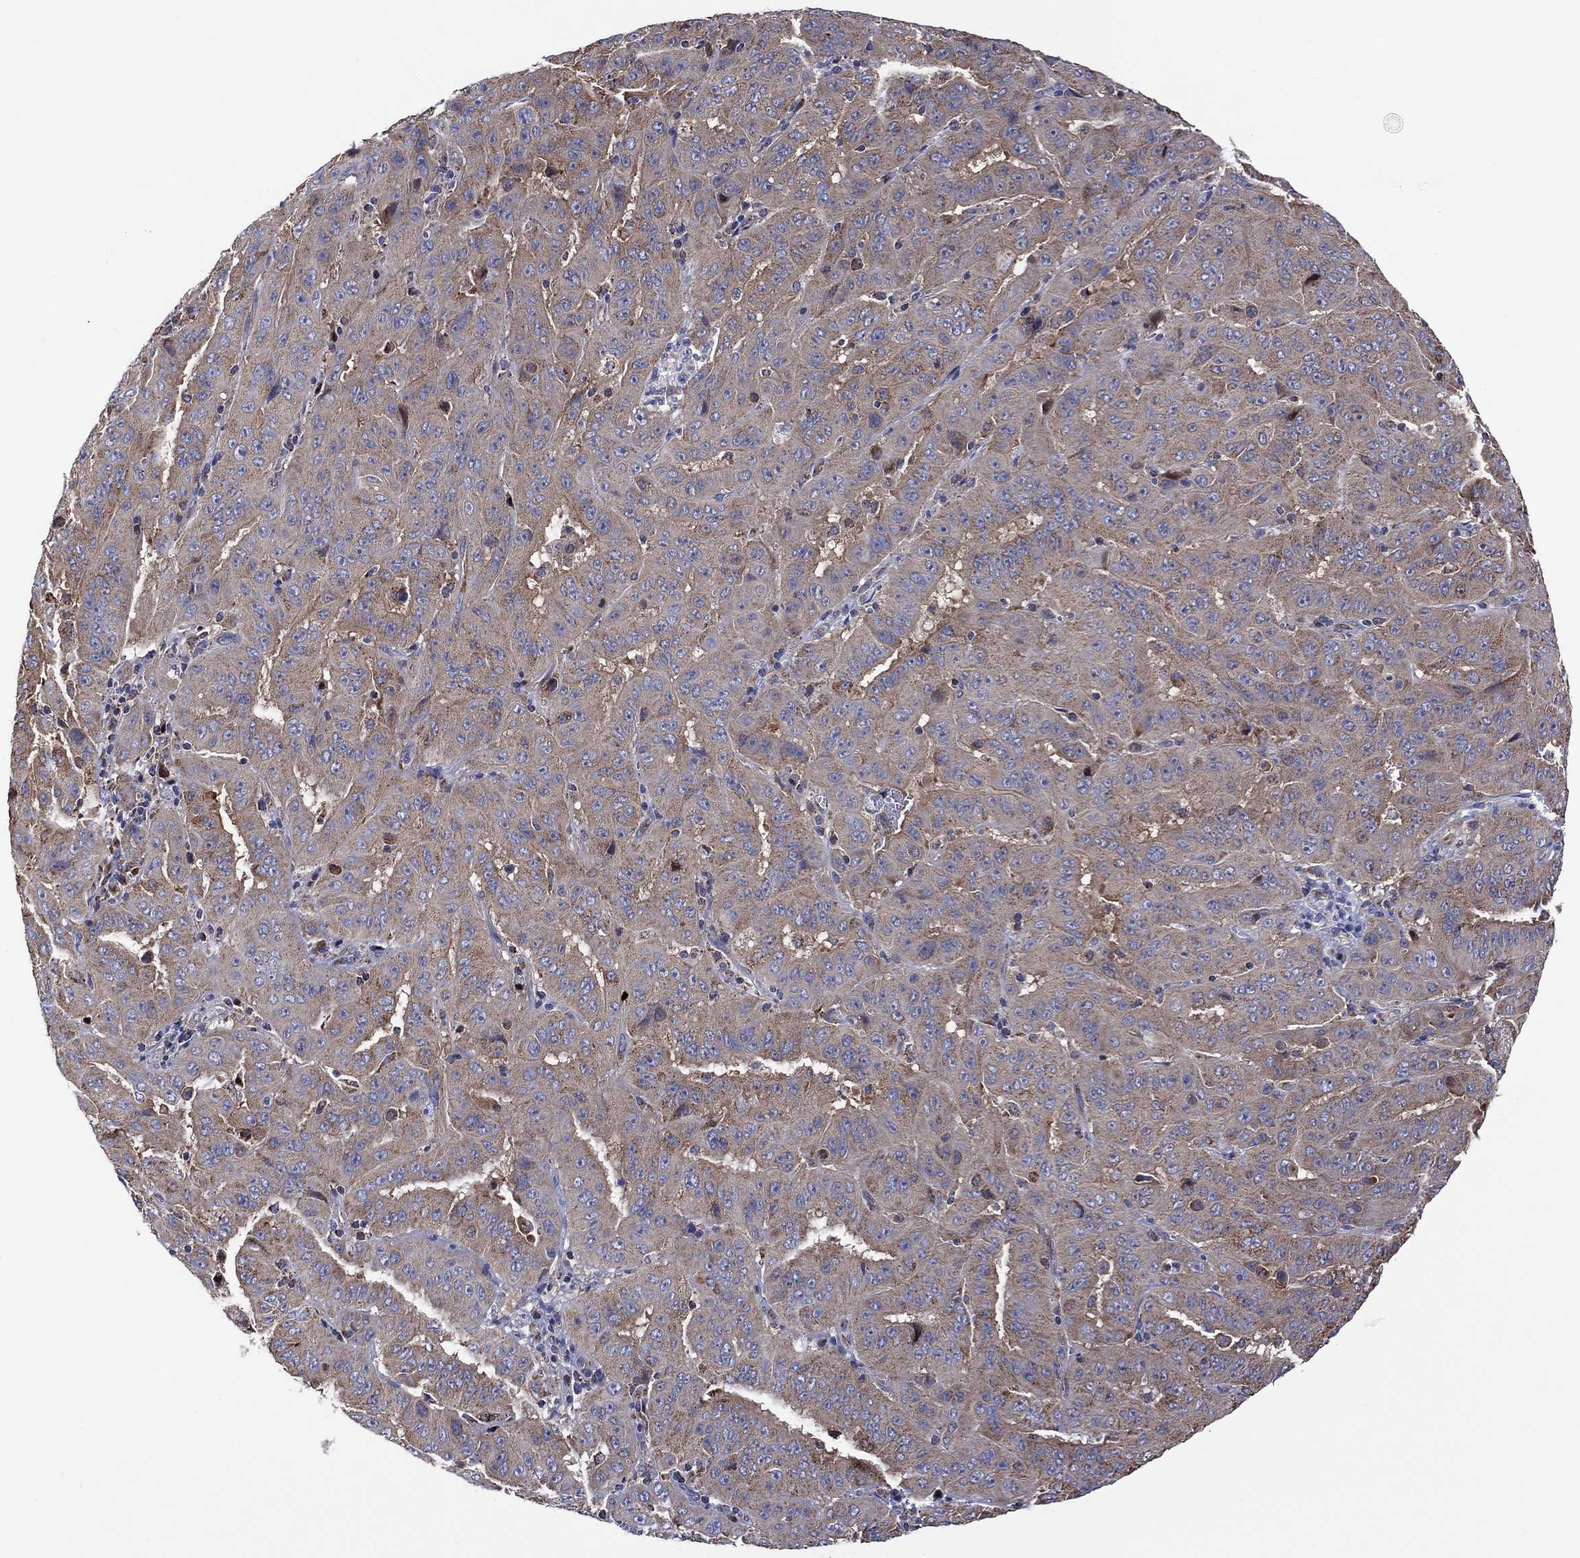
{"staining": {"intensity": "weak", "quantity": "<25%", "location": "cytoplasmic/membranous"}, "tissue": "pancreatic cancer", "cell_type": "Tumor cells", "image_type": "cancer", "snomed": [{"axis": "morphology", "description": "Adenocarcinoma, NOS"}, {"axis": "topography", "description": "Pancreas"}], "caption": "DAB immunohistochemical staining of human pancreatic adenocarcinoma exhibits no significant staining in tumor cells.", "gene": "PIDD1", "patient": {"sex": "male", "age": 63}}